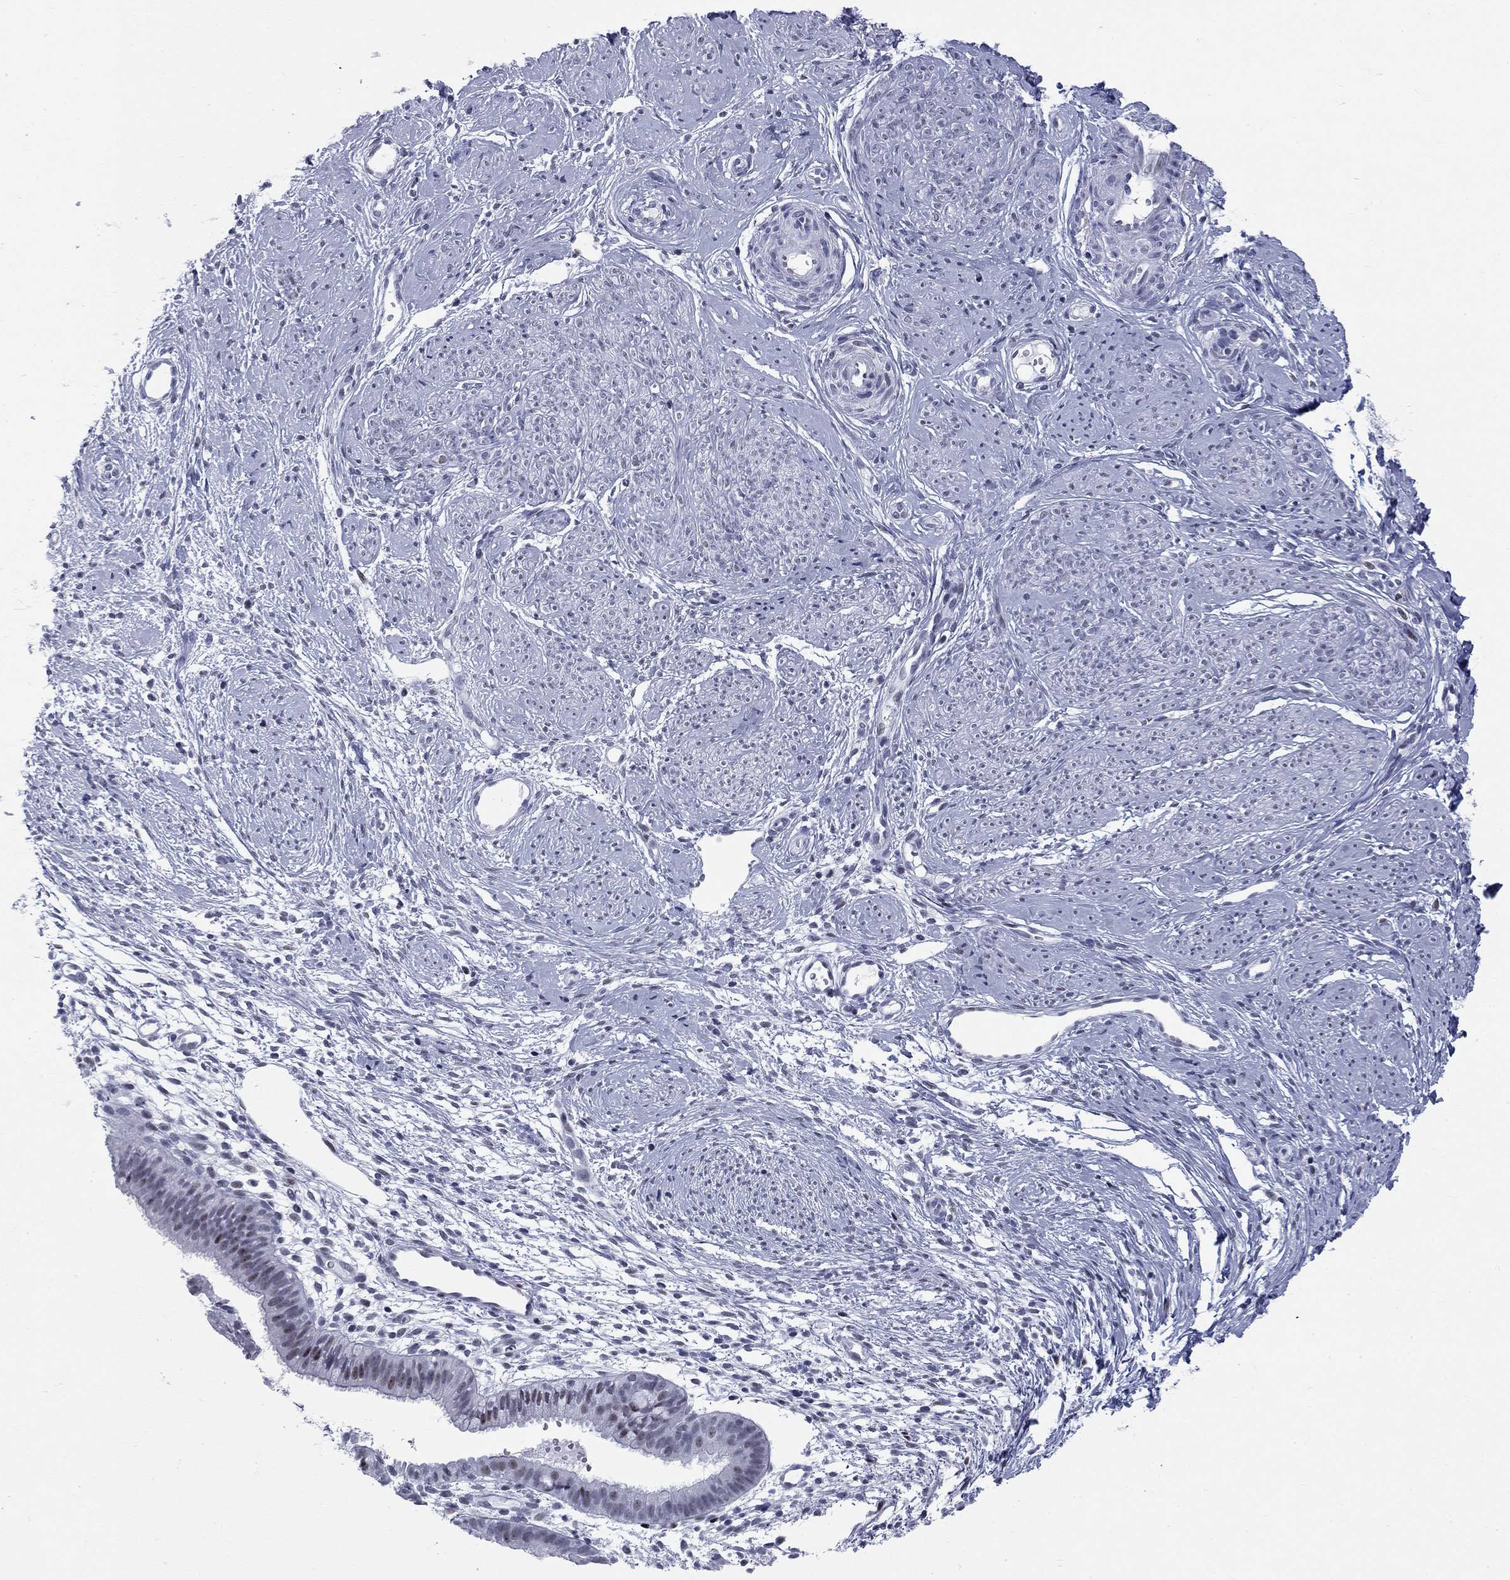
{"staining": {"intensity": "weak", "quantity": "<25%", "location": "nuclear"}, "tissue": "smooth muscle", "cell_type": "Smooth muscle cells", "image_type": "normal", "snomed": [{"axis": "morphology", "description": "Normal tissue, NOS"}, {"axis": "topography", "description": "Smooth muscle"}], "caption": "Unremarkable smooth muscle was stained to show a protein in brown. There is no significant staining in smooth muscle cells.", "gene": "ASF1B", "patient": {"sex": "female", "age": 48}}